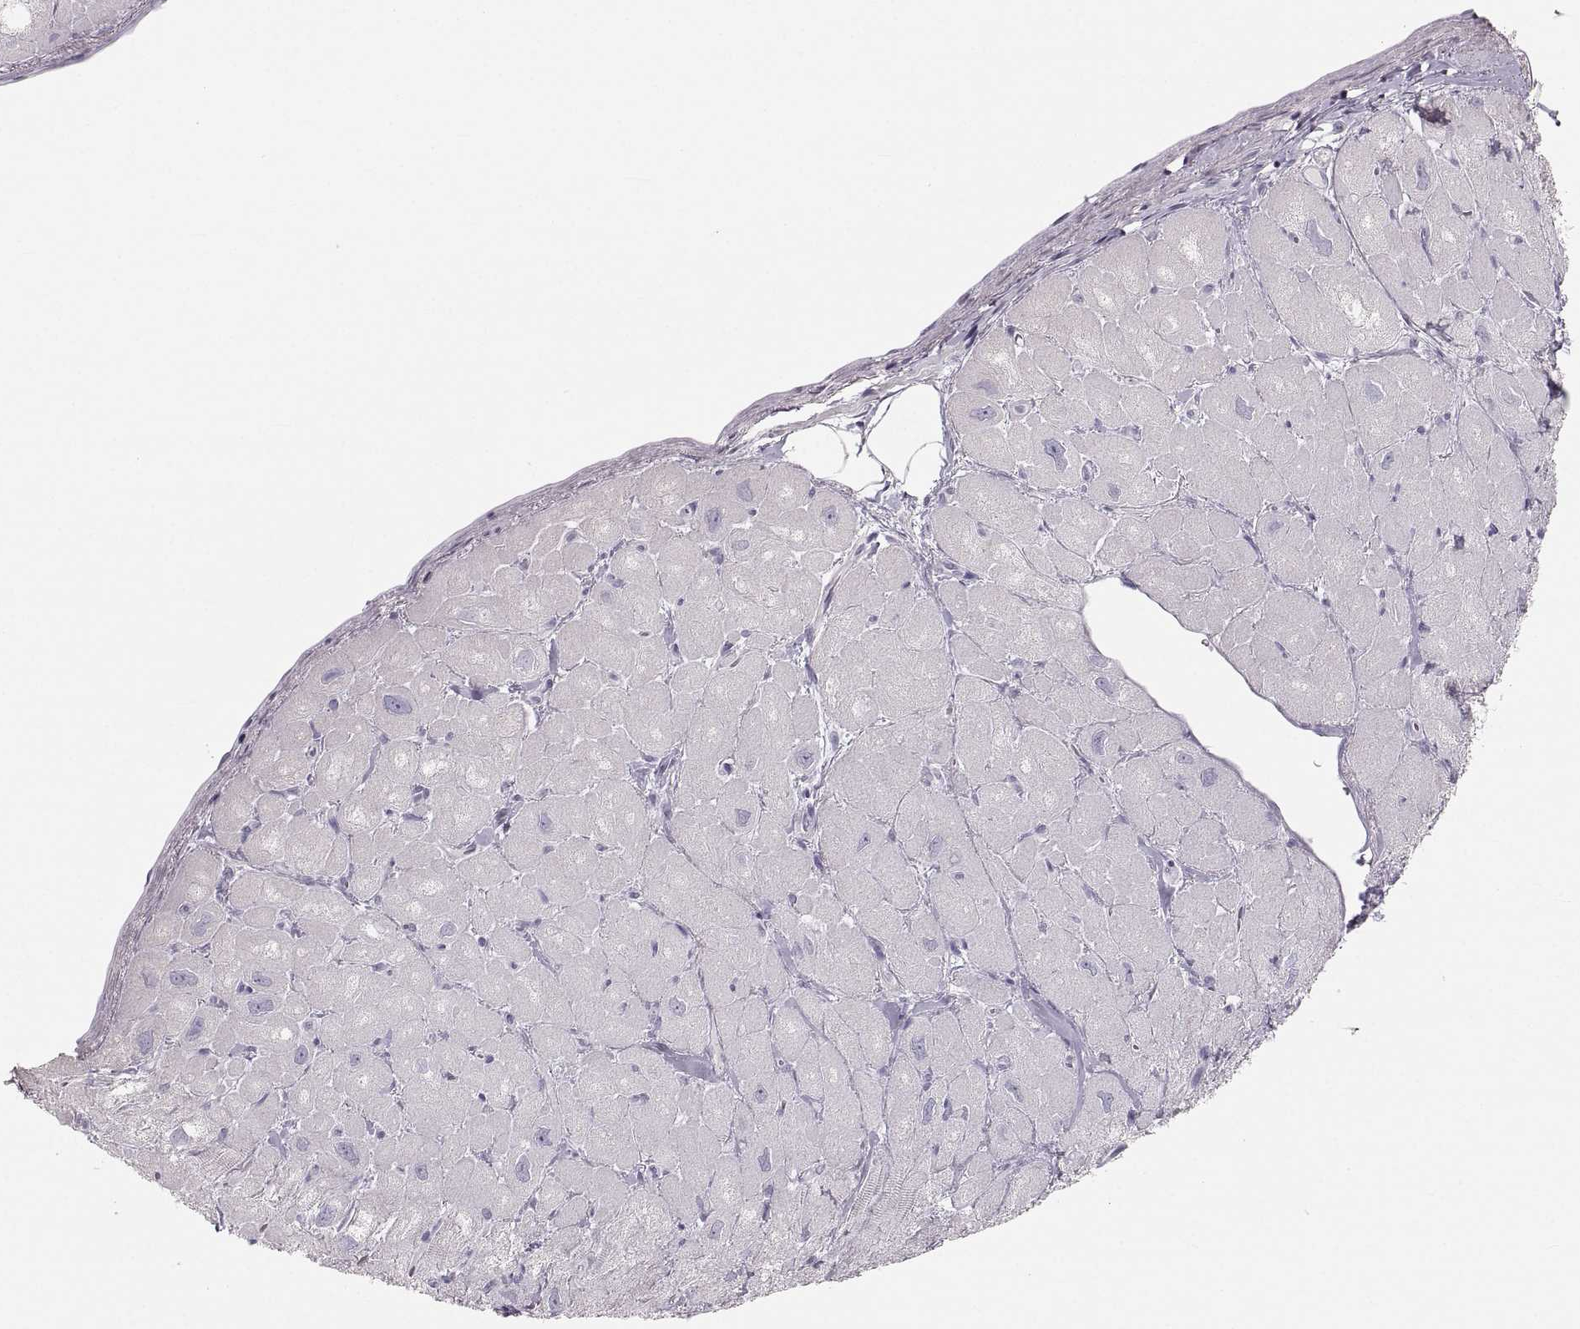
{"staining": {"intensity": "negative", "quantity": "none", "location": "none"}, "tissue": "heart muscle", "cell_type": "Cardiomyocytes", "image_type": "normal", "snomed": [{"axis": "morphology", "description": "Normal tissue, NOS"}, {"axis": "topography", "description": "Heart"}], "caption": "Cardiomyocytes show no significant expression in unremarkable heart muscle. Nuclei are stained in blue.", "gene": "RUNDC3A", "patient": {"sex": "male", "age": 60}}